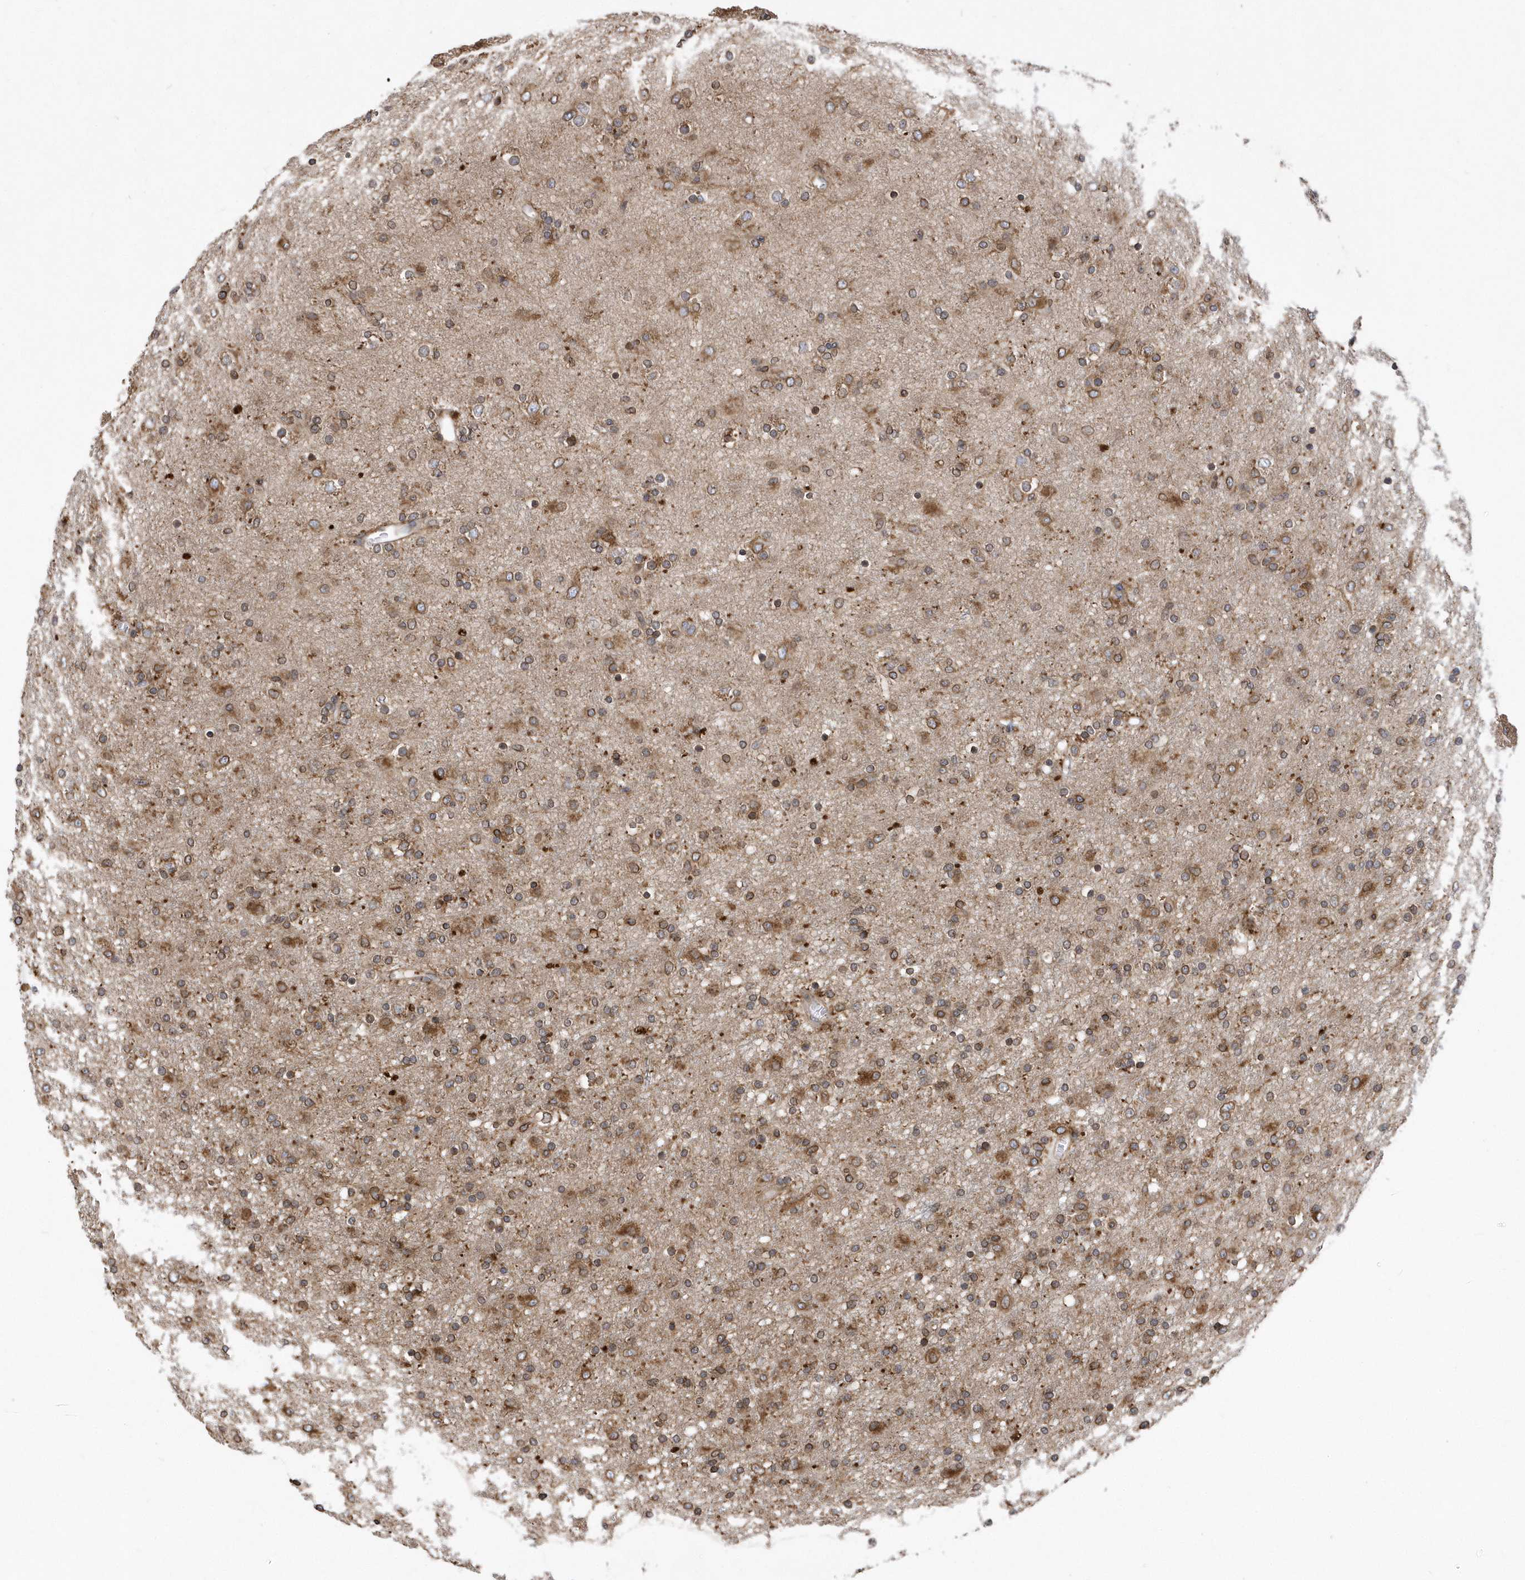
{"staining": {"intensity": "moderate", "quantity": ">75%", "location": "cytoplasmic/membranous"}, "tissue": "glioma", "cell_type": "Tumor cells", "image_type": "cancer", "snomed": [{"axis": "morphology", "description": "Glioma, malignant, Low grade"}, {"axis": "topography", "description": "Brain"}], "caption": "Tumor cells demonstrate medium levels of moderate cytoplasmic/membranous staining in about >75% of cells in human glioma. Ihc stains the protein of interest in brown and the nuclei are stained blue.", "gene": "VAMP7", "patient": {"sex": "male", "age": 65}}